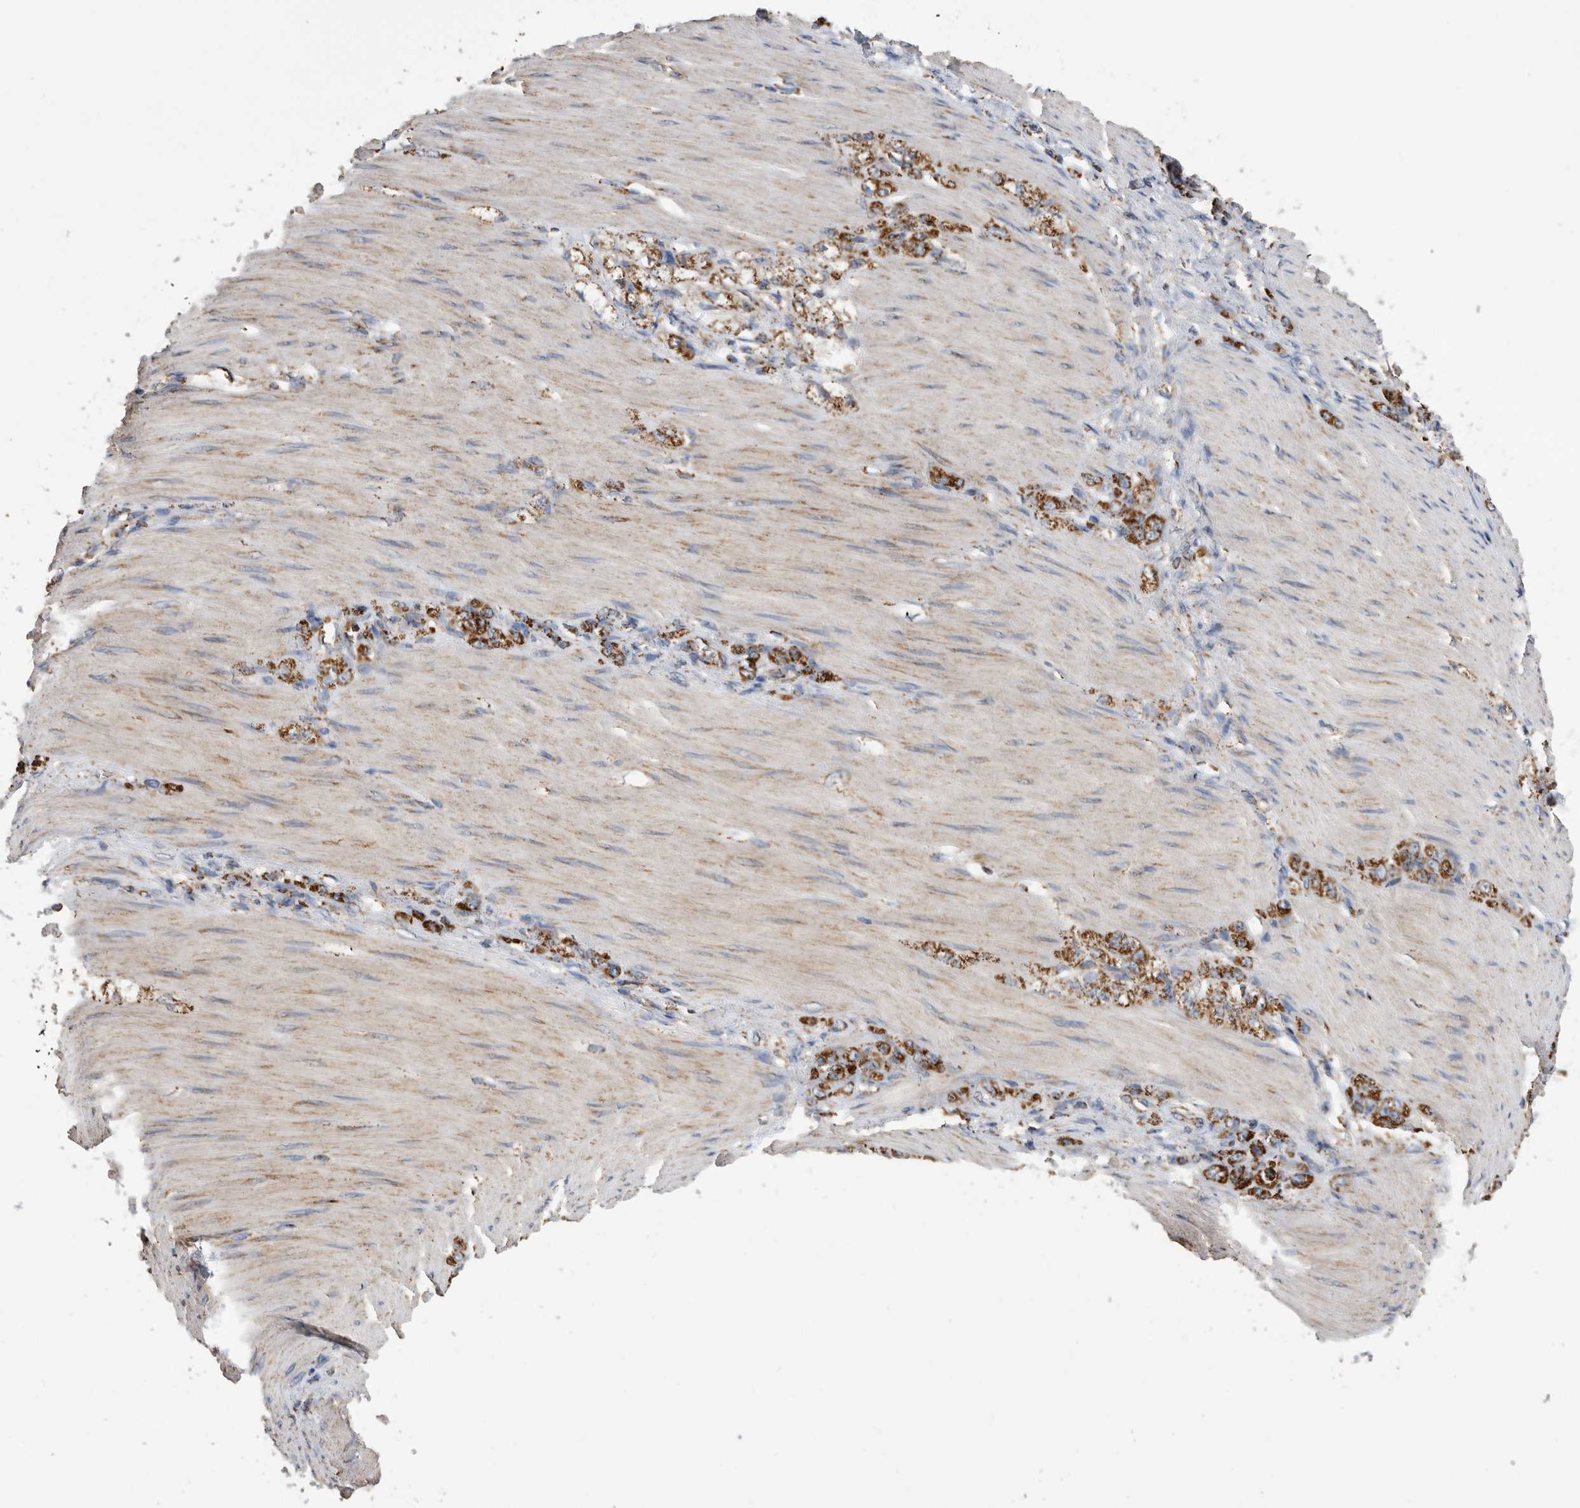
{"staining": {"intensity": "strong", "quantity": ">75%", "location": "cytoplasmic/membranous"}, "tissue": "stomach cancer", "cell_type": "Tumor cells", "image_type": "cancer", "snomed": [{"axis": "morphology", "description": "Normal tissue, NOS"}, {"axis": "morphology", "description": "Adenocarcinoma, NOS"}, {"axis": "topography", "description": "Stomach"}], "caption": "Strong cytoplasmic/membranous protein positivity is present in about >75% of tumor cells in stomach adenocarcinoma.", "gene": "WFDC1", "patient": {"sex": "male", "age": 82}}